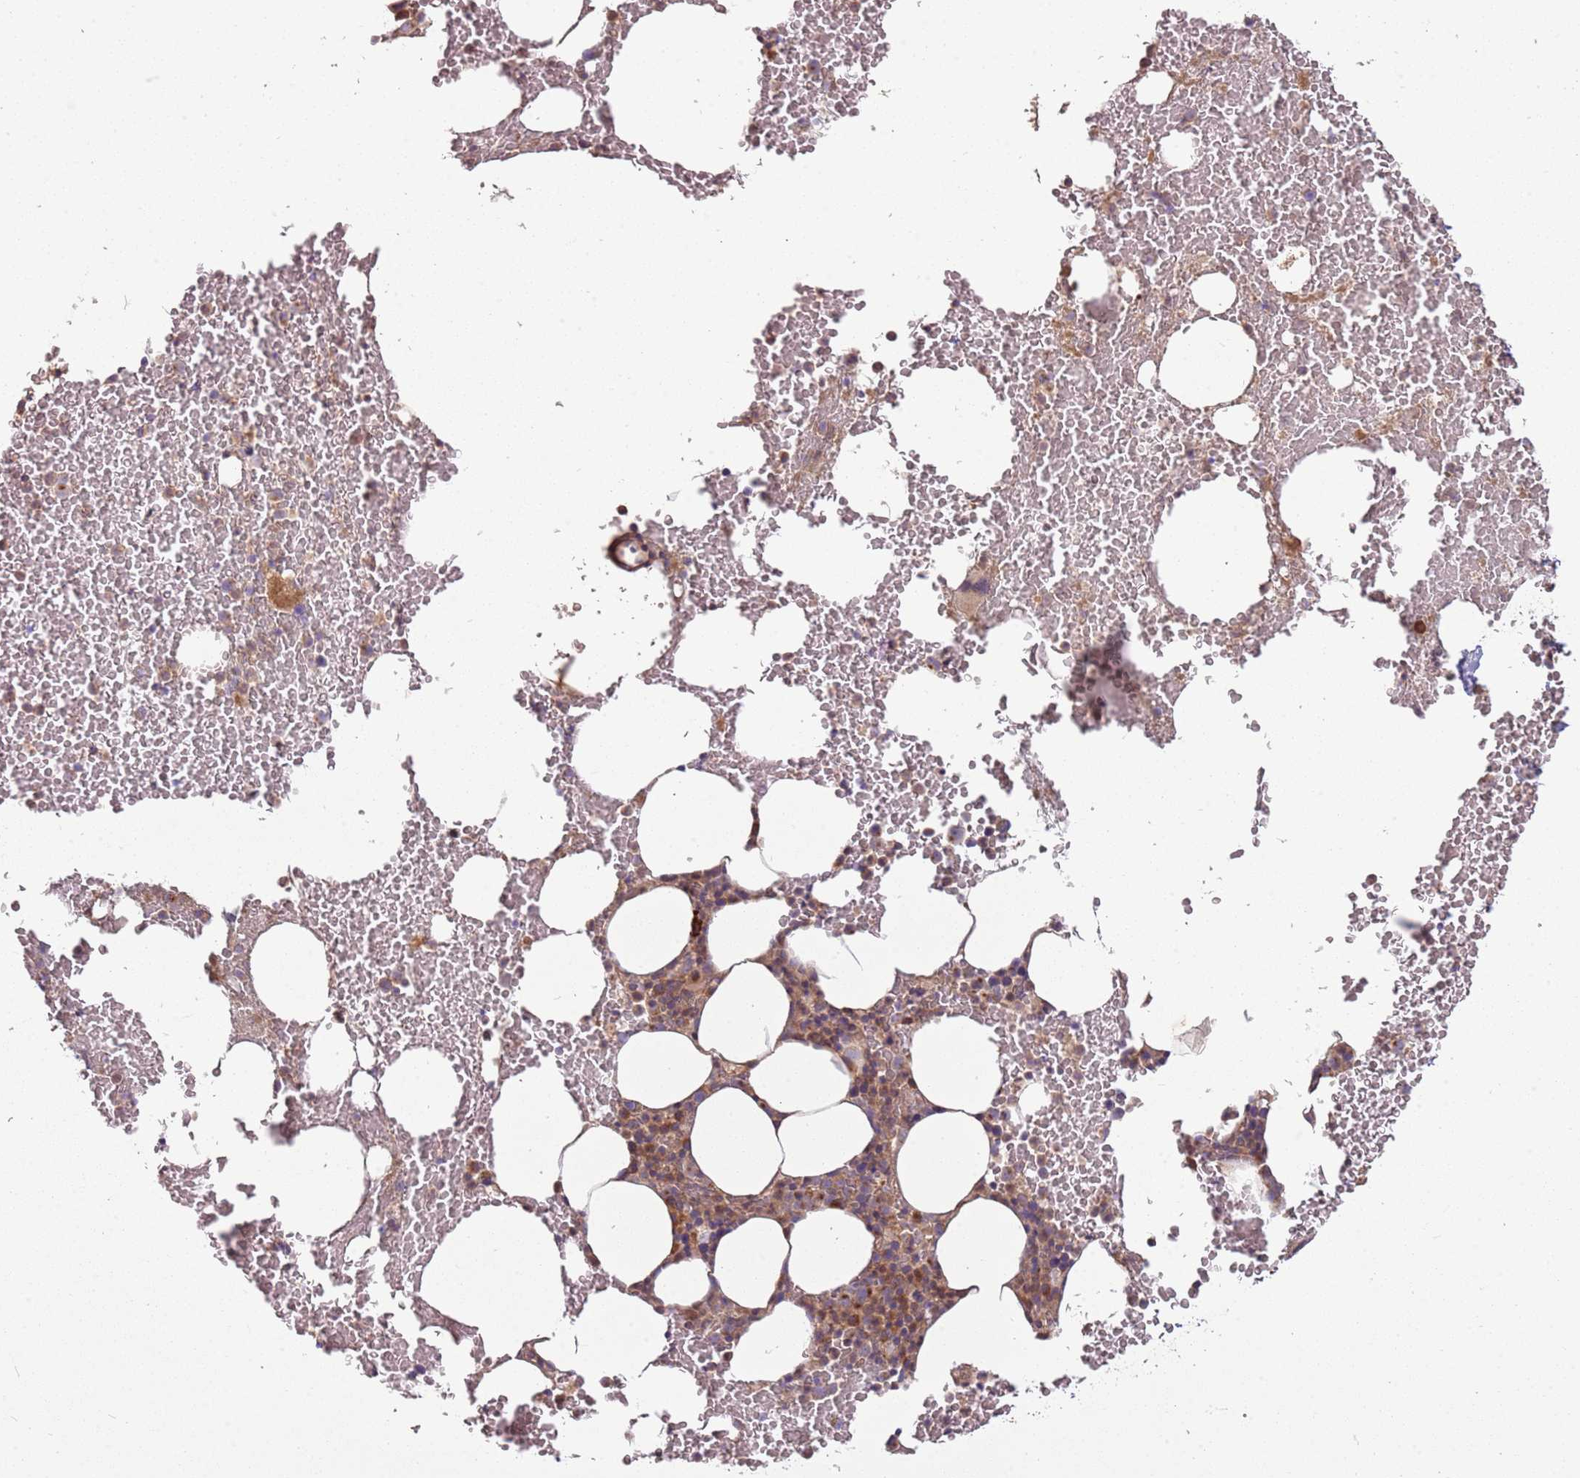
{"staining": {"intensity": "moderate", "quantity": "<25%", "location": "cytoplasmic/membranous"}, "tissue": "bone marrow", "cell_type": "Hematopoietic cells", "image_type": "normal", "snomed": [{"axis": "morphology", "description": "Normal tissue, NOS"}, {"axis": "morphology", "description": "Inflammation, NOS"}, {"axis": "topography", "description": "Bone marrow"}], "caption": "High-power microscopy captured an immunohistochemistry micrograph of normal bone marrow, revealing moderate cytoplasmic/membranous staining in about <25% of hematopoietic cells. Nuclei are stained in blue.", "gene": "RNF128", "patient": {"sex": "female", "age": 78}}